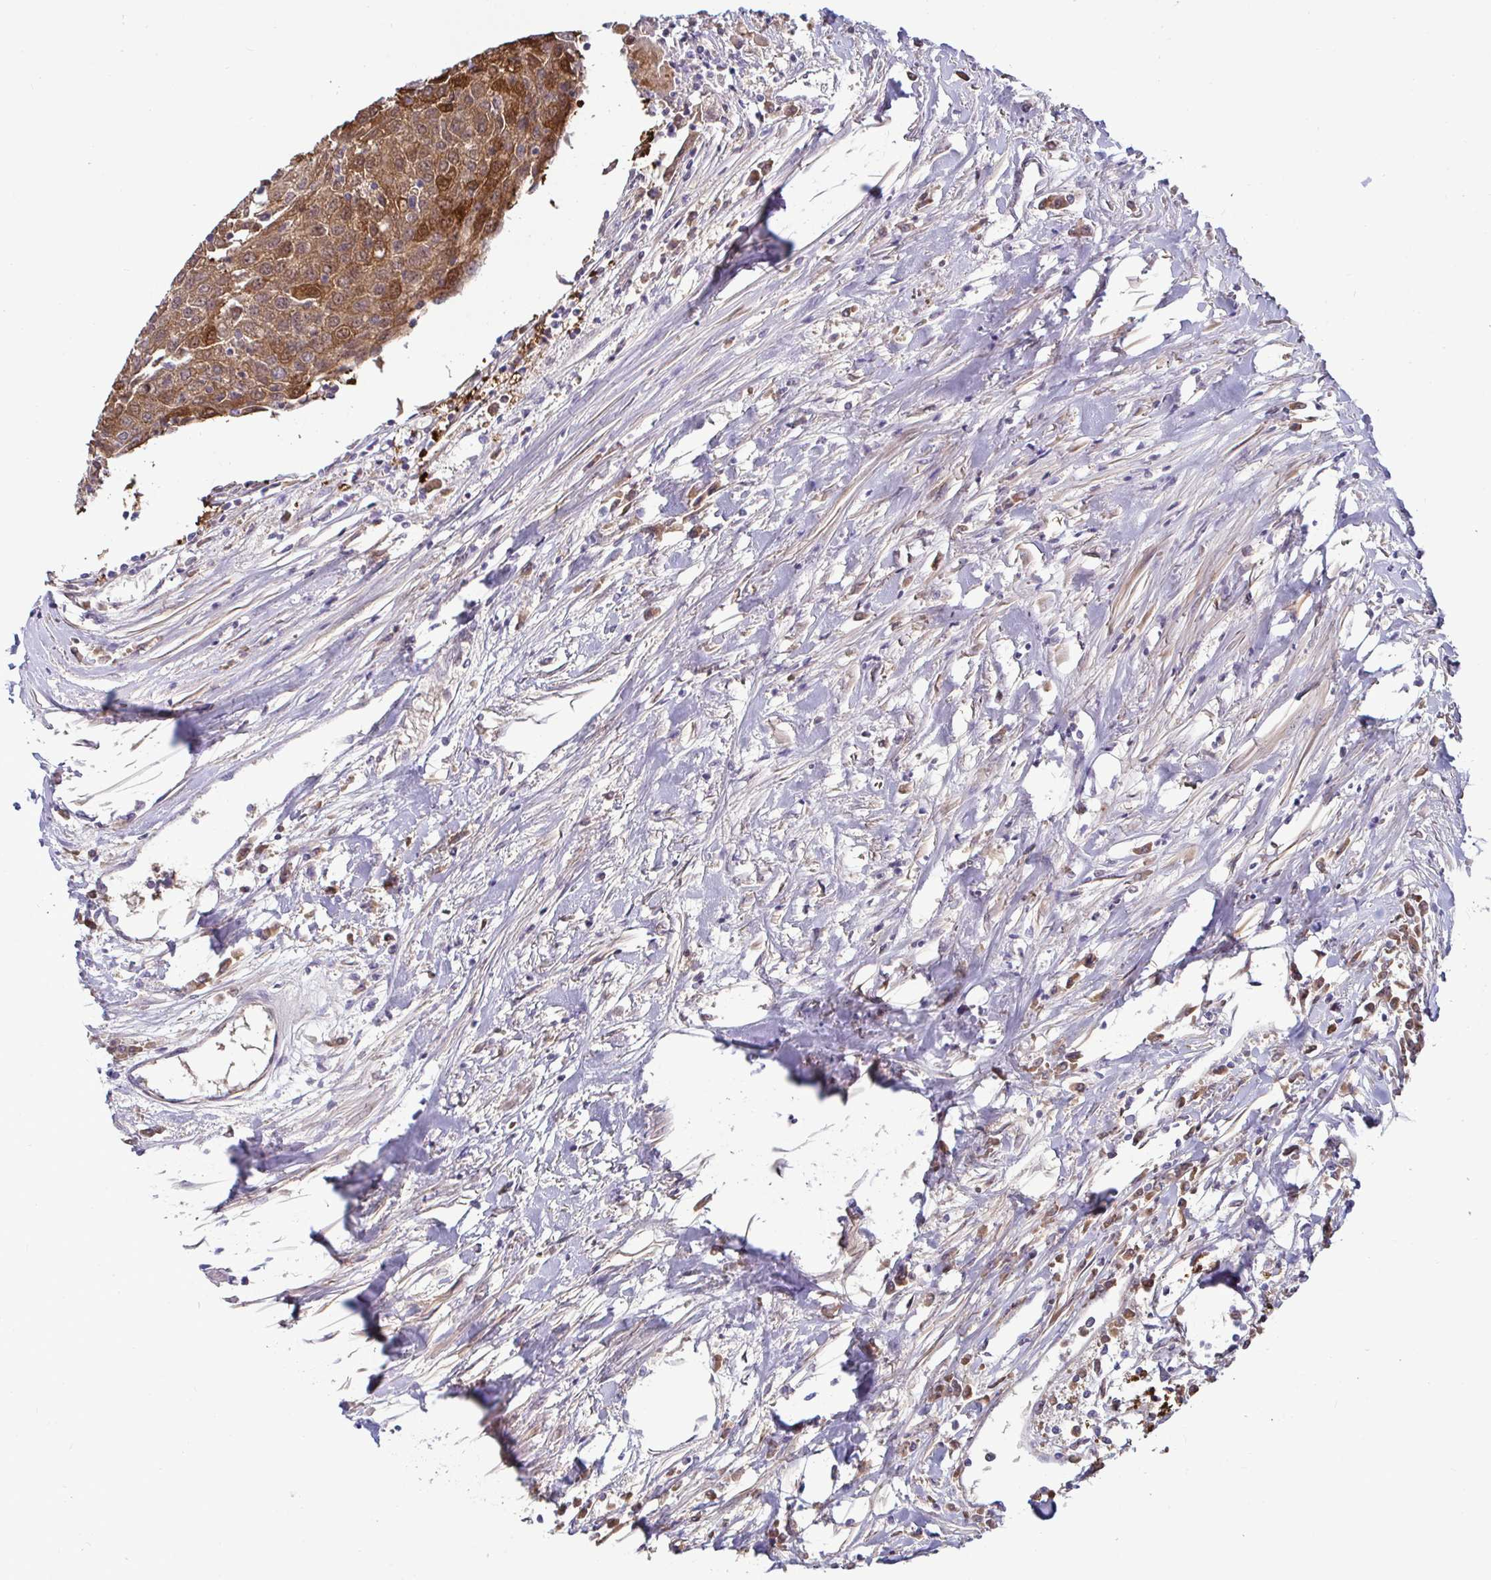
{"staining": {"intensity": "strong", "quantity": ">75%", "location": "cytoplasmic/membranous"}, "tissue": "urothelial cancer", "cell_type": "Tumor cells", "image_type": "cancer", "snomed": [{"axis": "morphology", "description": "Urothelial carcinoma, High grade"}, {"axis": "topography", "description": "Urinary bladder"}], "caption": "Protein staining of urothelial cancer tissue exhibits strong cytoplasmic/membranous staining in approximately >75% of tumor cells.", "gene": "GSTM1", "patient": {"sex": "female", "age": 85}}